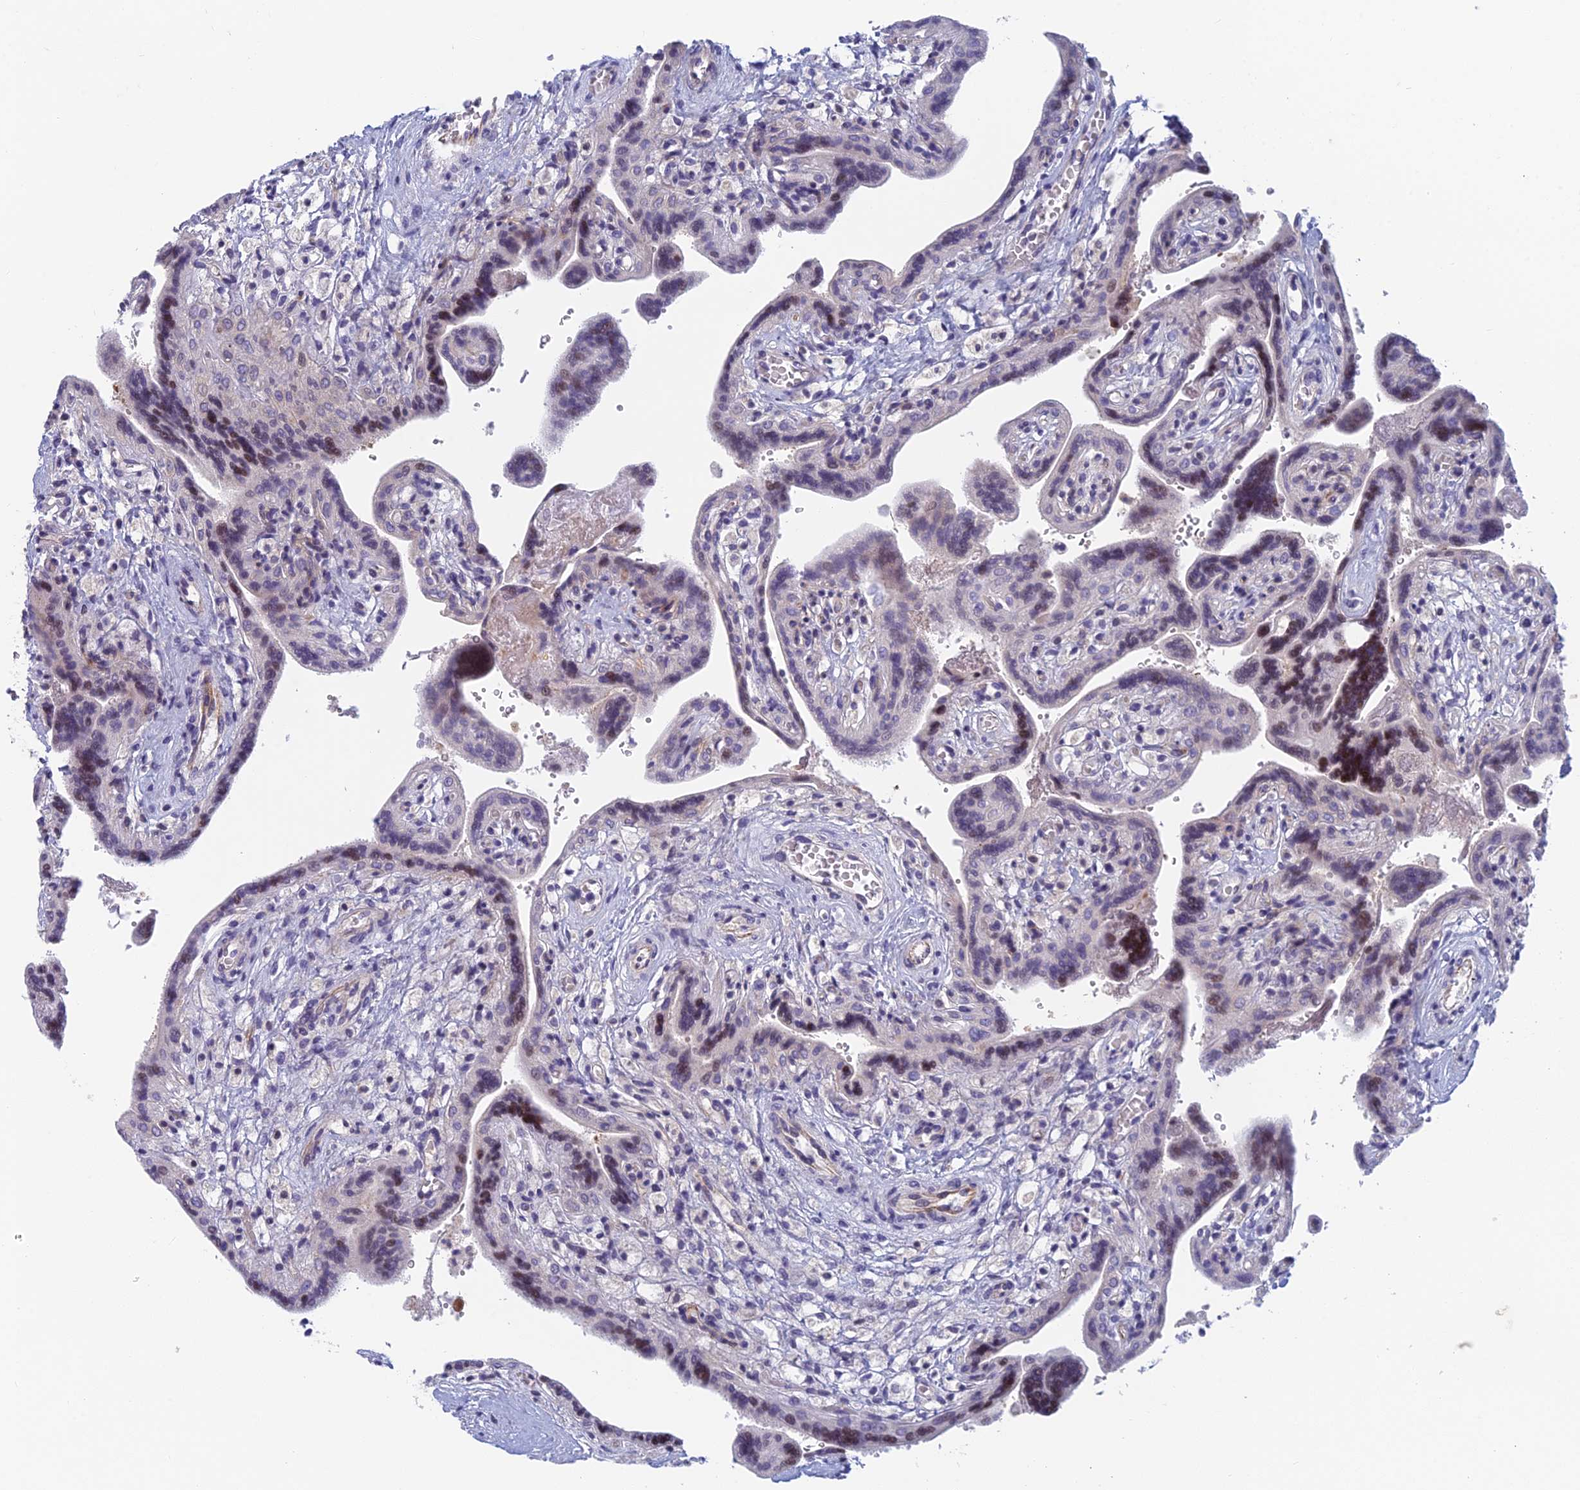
{"staining": {"intensity": "moderate", "quantity": "25%-75%", "location": "nuclear"}, "tissue": "placenta", "cell_type": "Trophoblastic cells", "image_type": "normal", "snomed": [{"axis": "morphology", "description": "Normal tissue, NOS"}, {"axis": "topography", "description": "Placenta"}], "caption": "A histopathology image showing moderate nuclear staining in about 25%-75% of trophoblastic cells in benign placenta, as visualized by brown immunohistochemical staining.", "gene": "PPP1R26", "patient": {"sex": "female", "age": 37}}